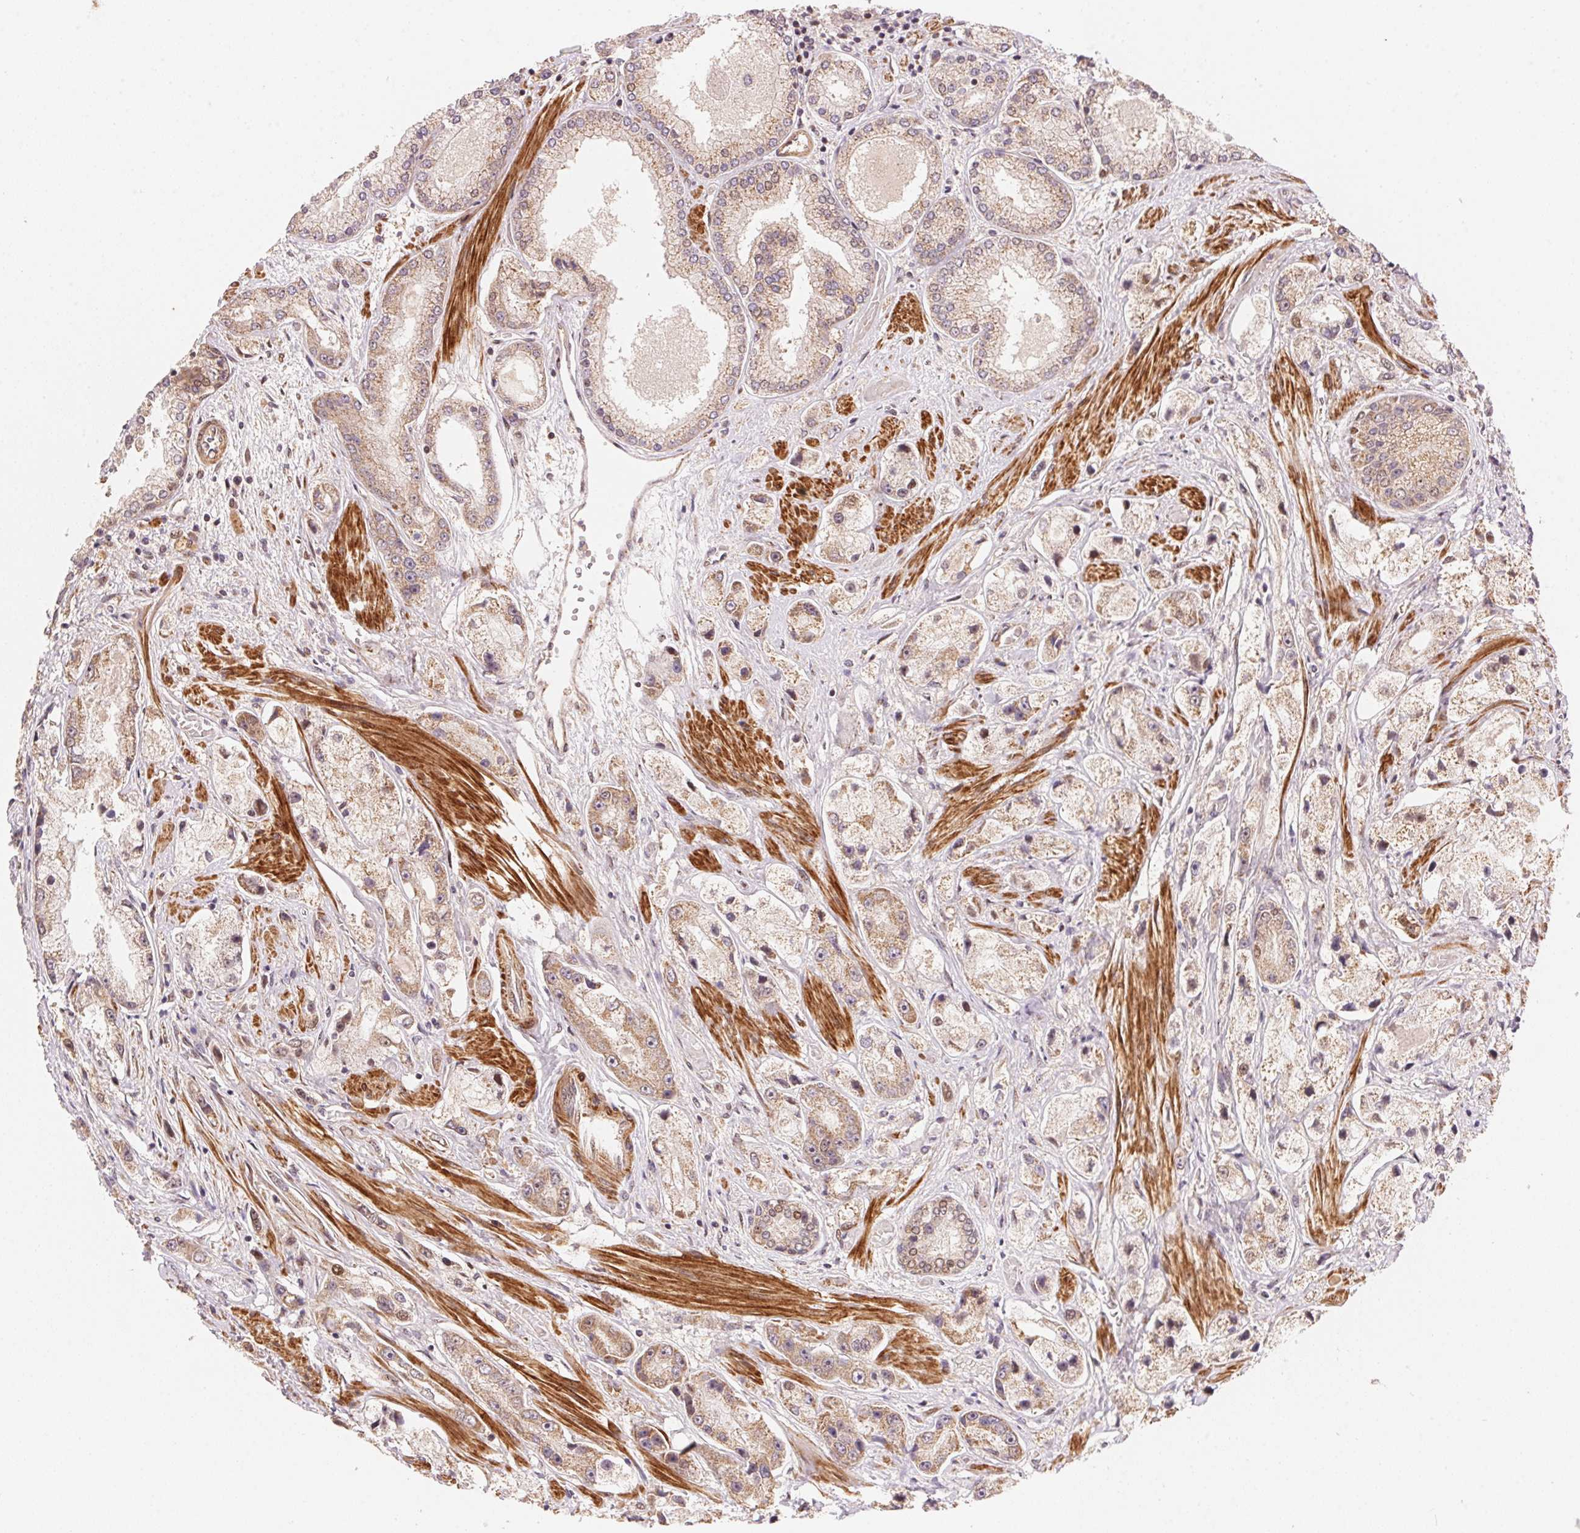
{"staining": {"intensity": "weak", "quantity": ">75%", "location": "cytoplasmic/membranous"}, "tissue": "prostate cancer", "cell_type": "Tumor cells", "image_type": "cancer", "snomed": [{"axis": "morphology", "description": "Adenocarcinoma, High grade"}, {"axis": "topography", "description": "Prostate"}], "caption": "Immunohistochemical staining of prostate adenocarcinoma (high-grade) exhibits weak cytoplasmic/membranous protein expression in about >75% of tumor cells. Immunohistochemistry (ihc) stains the protein in brown and the nuclei are stained blue.", "gene": "TNIP2", "patient": {"sex": "male", "age": 67}}